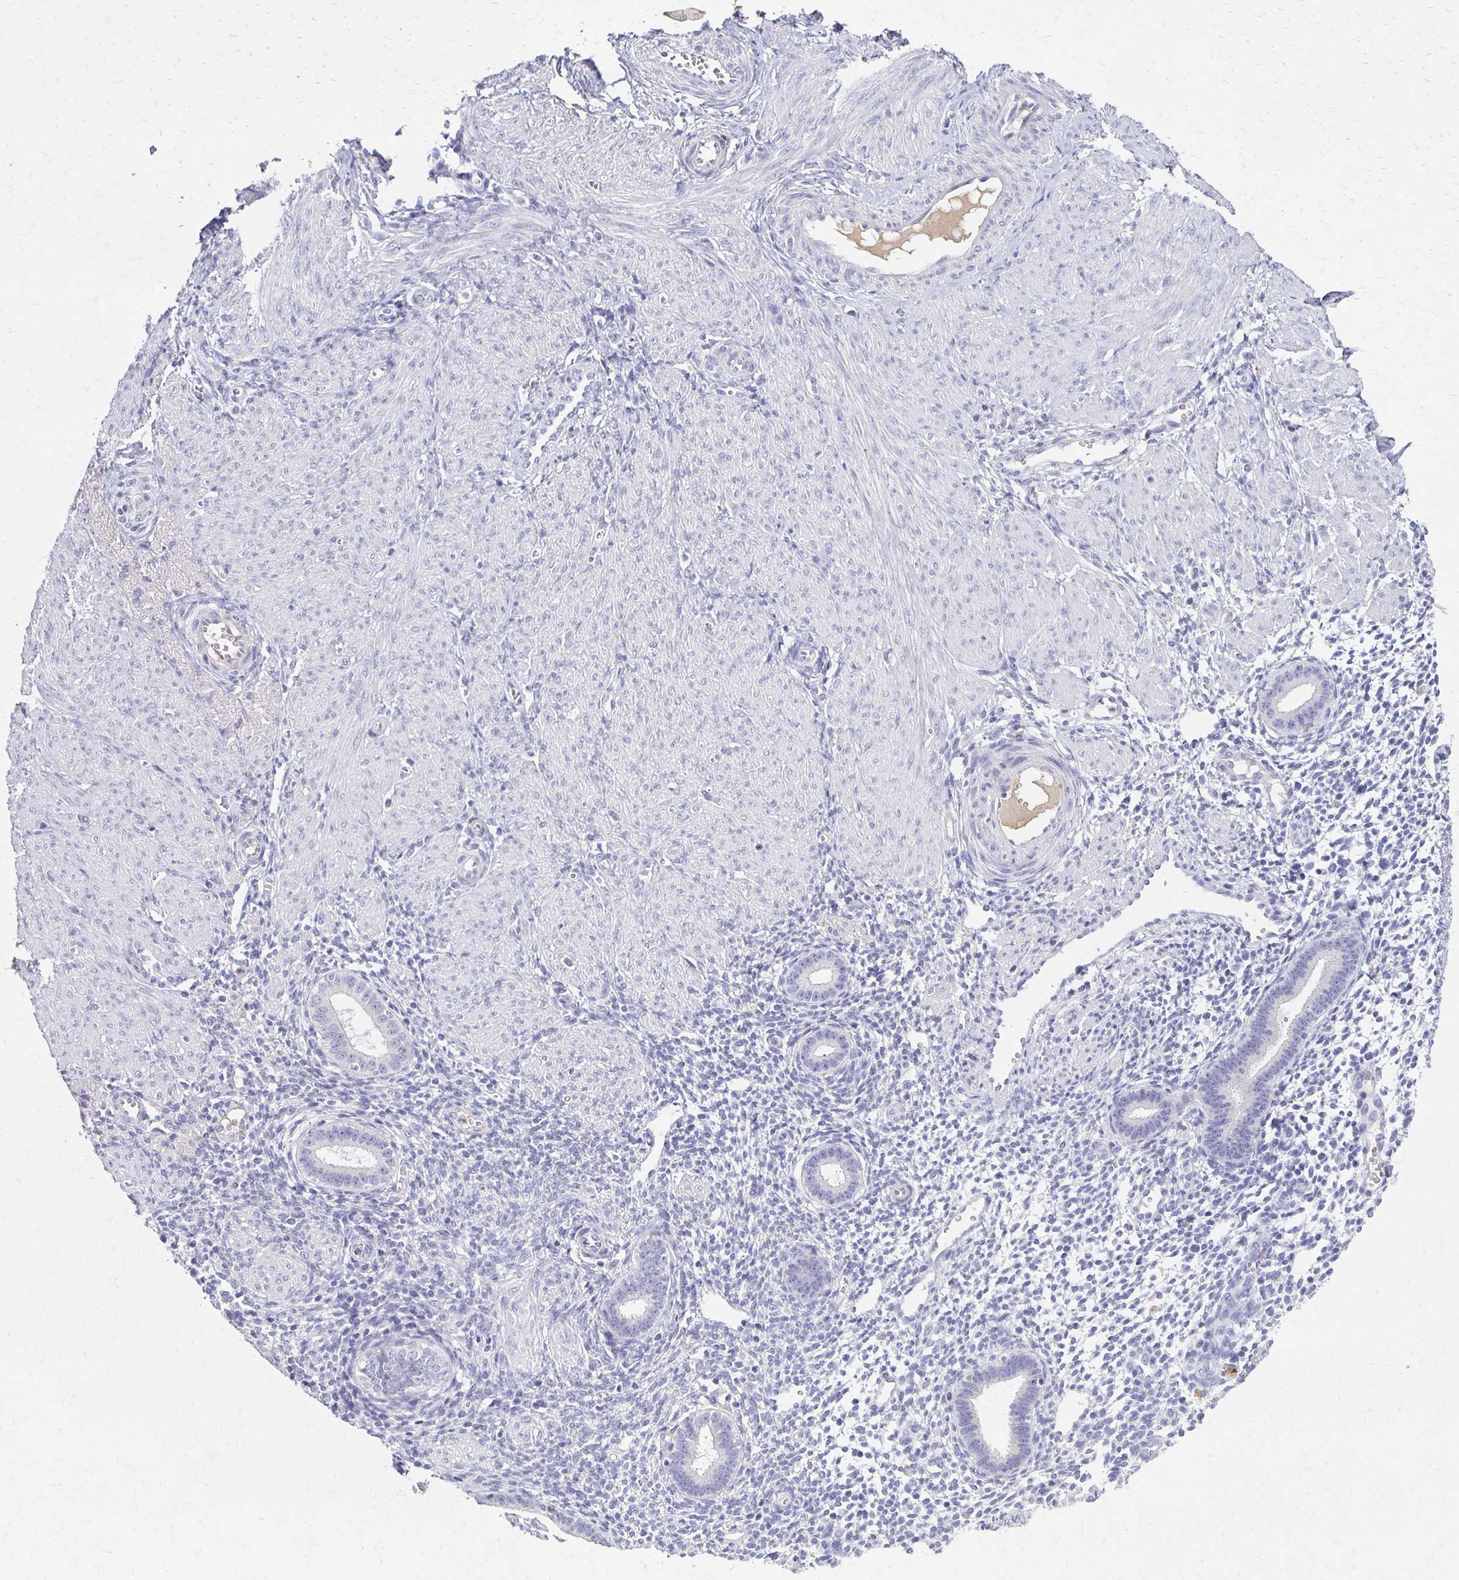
{"staining": {"intensity": "negative", "quantity": "none", "location": "none"}, "tissue": "endometrium", "cell_type": "Cells in endometrial stroma", "image_type": "normal", "snomed": [{"axis": "morphology", "description": "Normal tissue, NOS"}, {"axis": "topography", "description": "Endometrium"}], "caption": "This is an IHC photomicrograph of benign endometrium. There is no expression in cells in endometrial stroma.", "gene": "BBS12", "patient": {"sex": "female", "age": 36}}